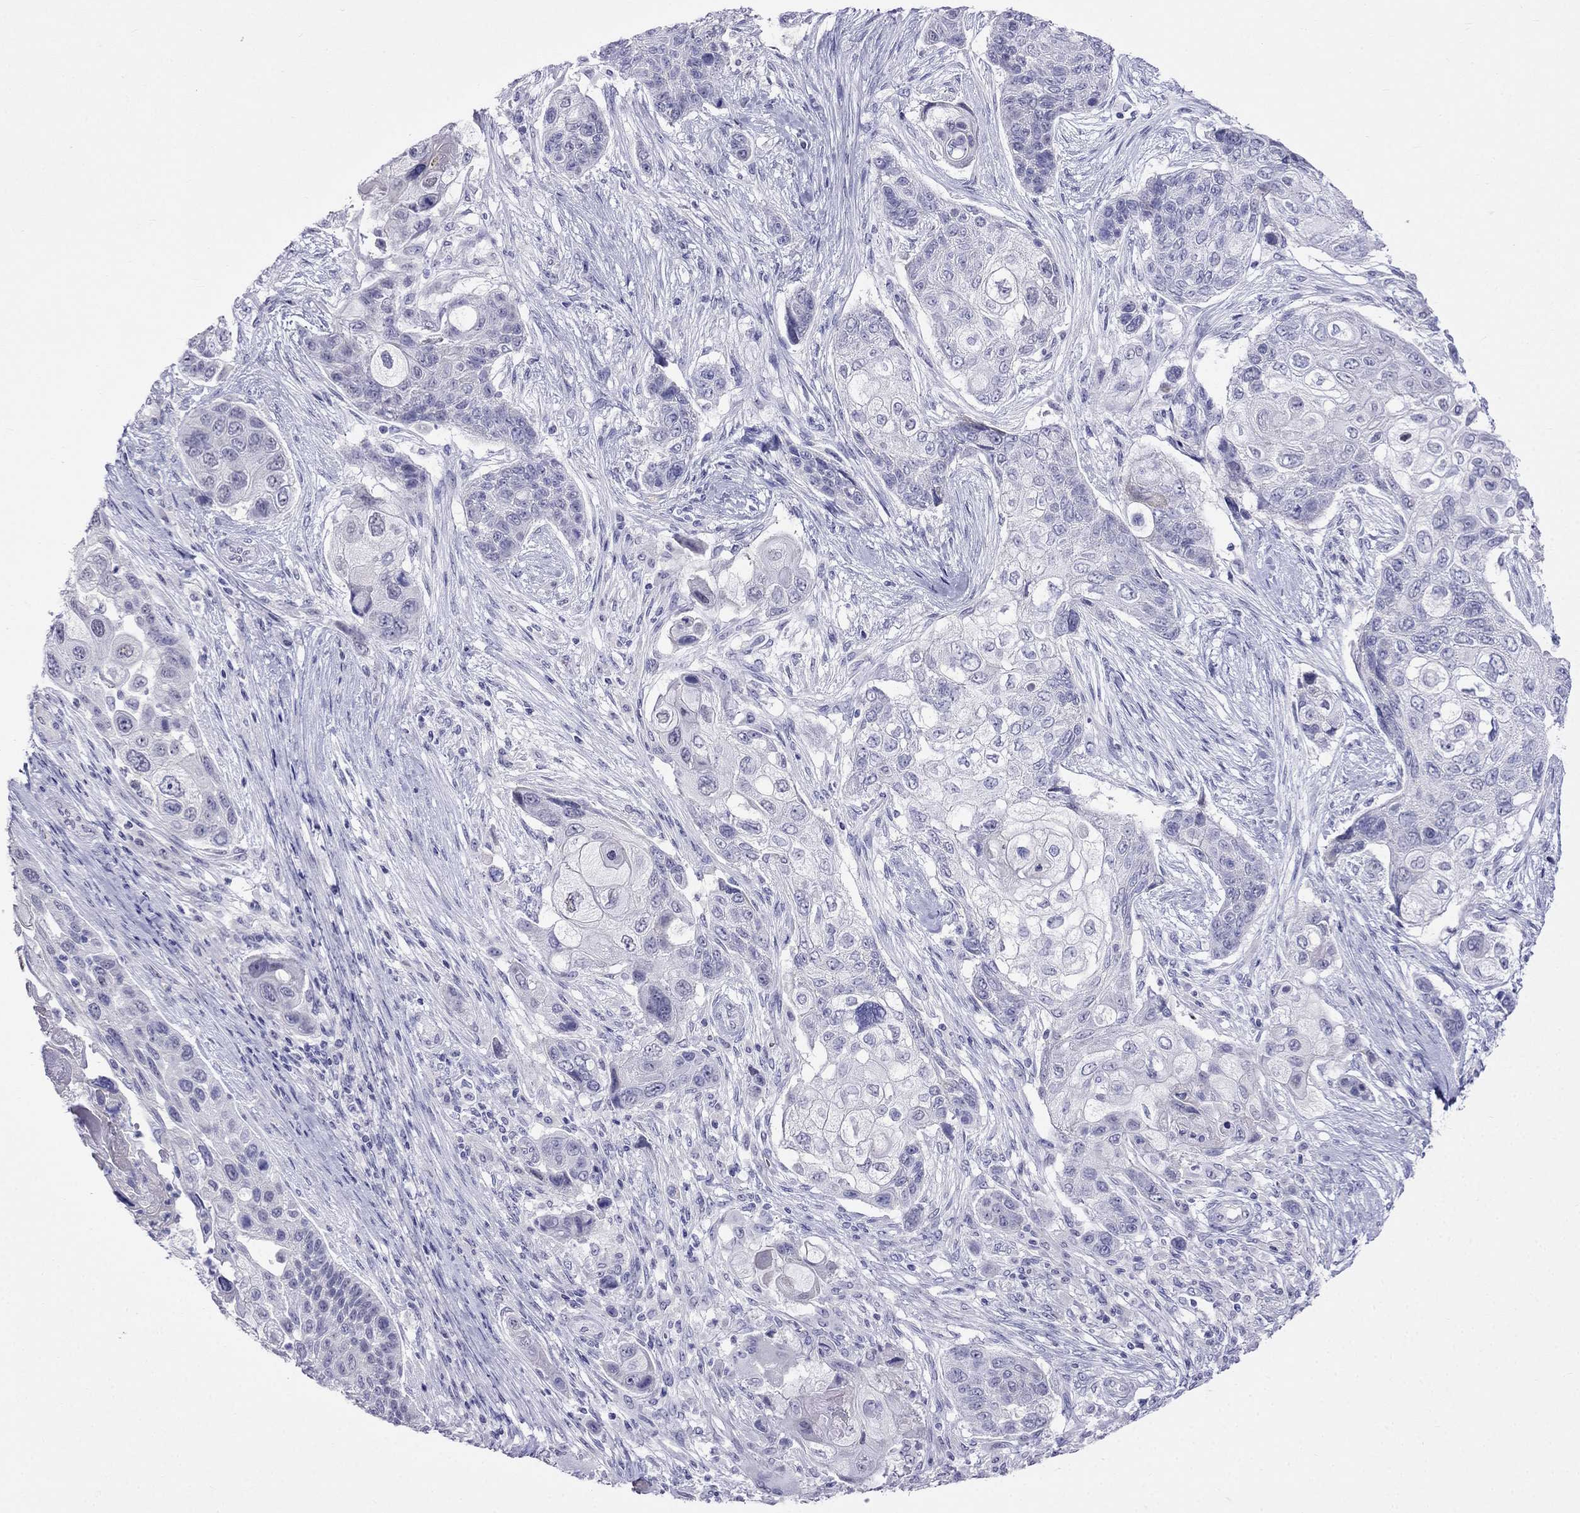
{"staining": {"intensity": "negative", "quantity": "none", "location": "none"}, "tissue": "lung cancer", "cell_type": "Tumor cells", "image_type": "cancer", "snomed": [{"axis": "morphology", "description": "Squamous cell carcinoma, NOS"}, {"axis": "topography", "description": "Lung"}], "caption": "Photomicrograph shows no protein staining in tumor cells of lung cancer (squamous cell carcinoma) tissue. (IHC, brightfield microscopy, high magnification).", "gene": "MGP", "patient": {"sex": "male", "age": 69}}